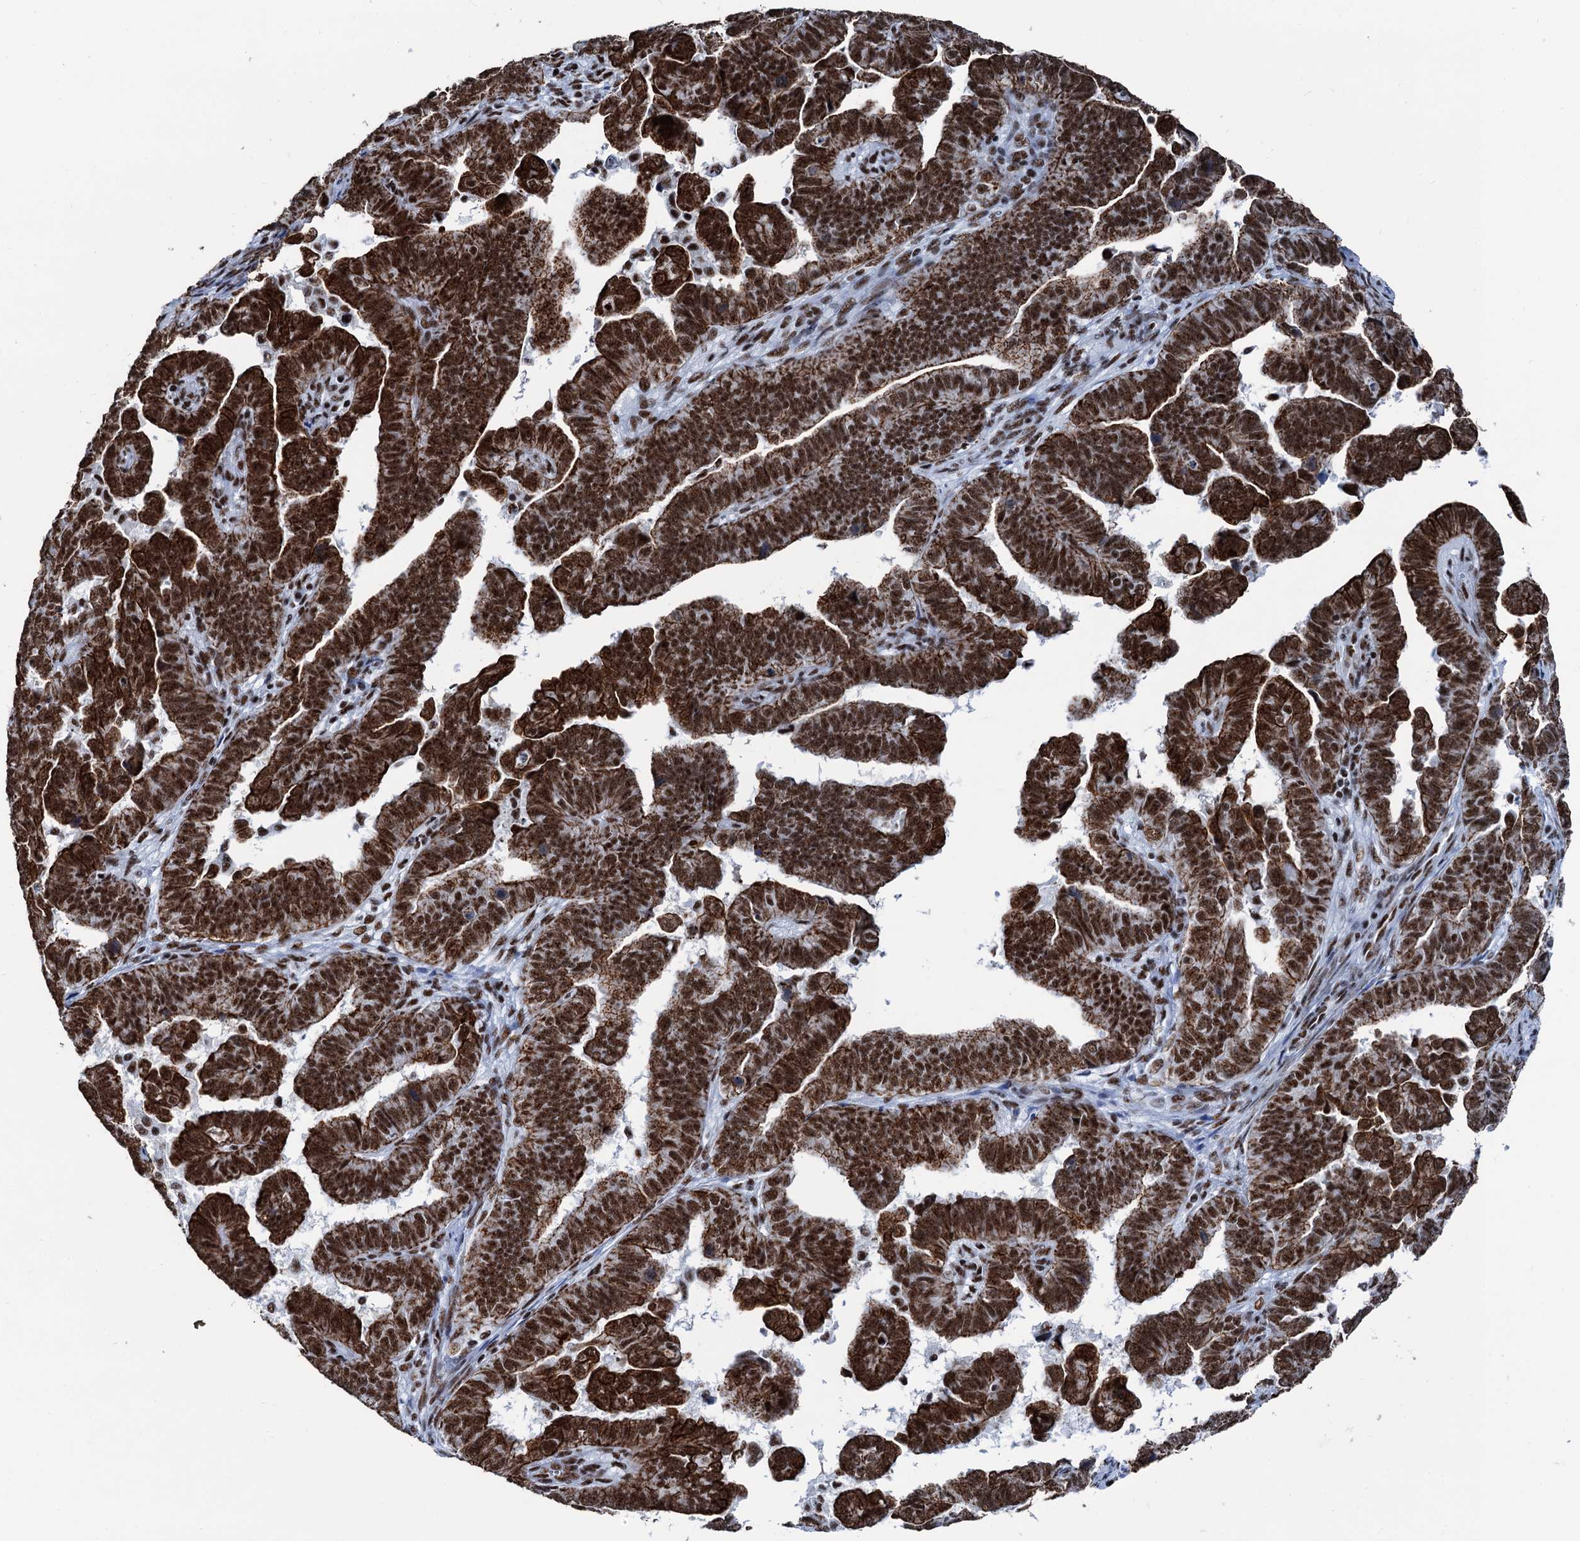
{"staining": {"intensity": "strong", "quantity": ">75%", "location": "cytoplasmic/membranous,nuclear"}, "tissue": "endometrial cancer", "cell_type": "Tumor cells", "image_type": "cancer", "snomed": [{"axis": "morphology", "description": "Adenocarcinoma, NOS"}, {"axis": "topography", "description": "Endometrium"}], "caption": "An immunohistochemistry micrograph of neoplastic tissue is shown. Protein staining in brown shows strong cytoplasmic/membranous and nuclear positivity in endometrial adenocarcinoma within tumor cells.", "gene": "DDX23", "patient": {"sex": "female", "age": 75}}